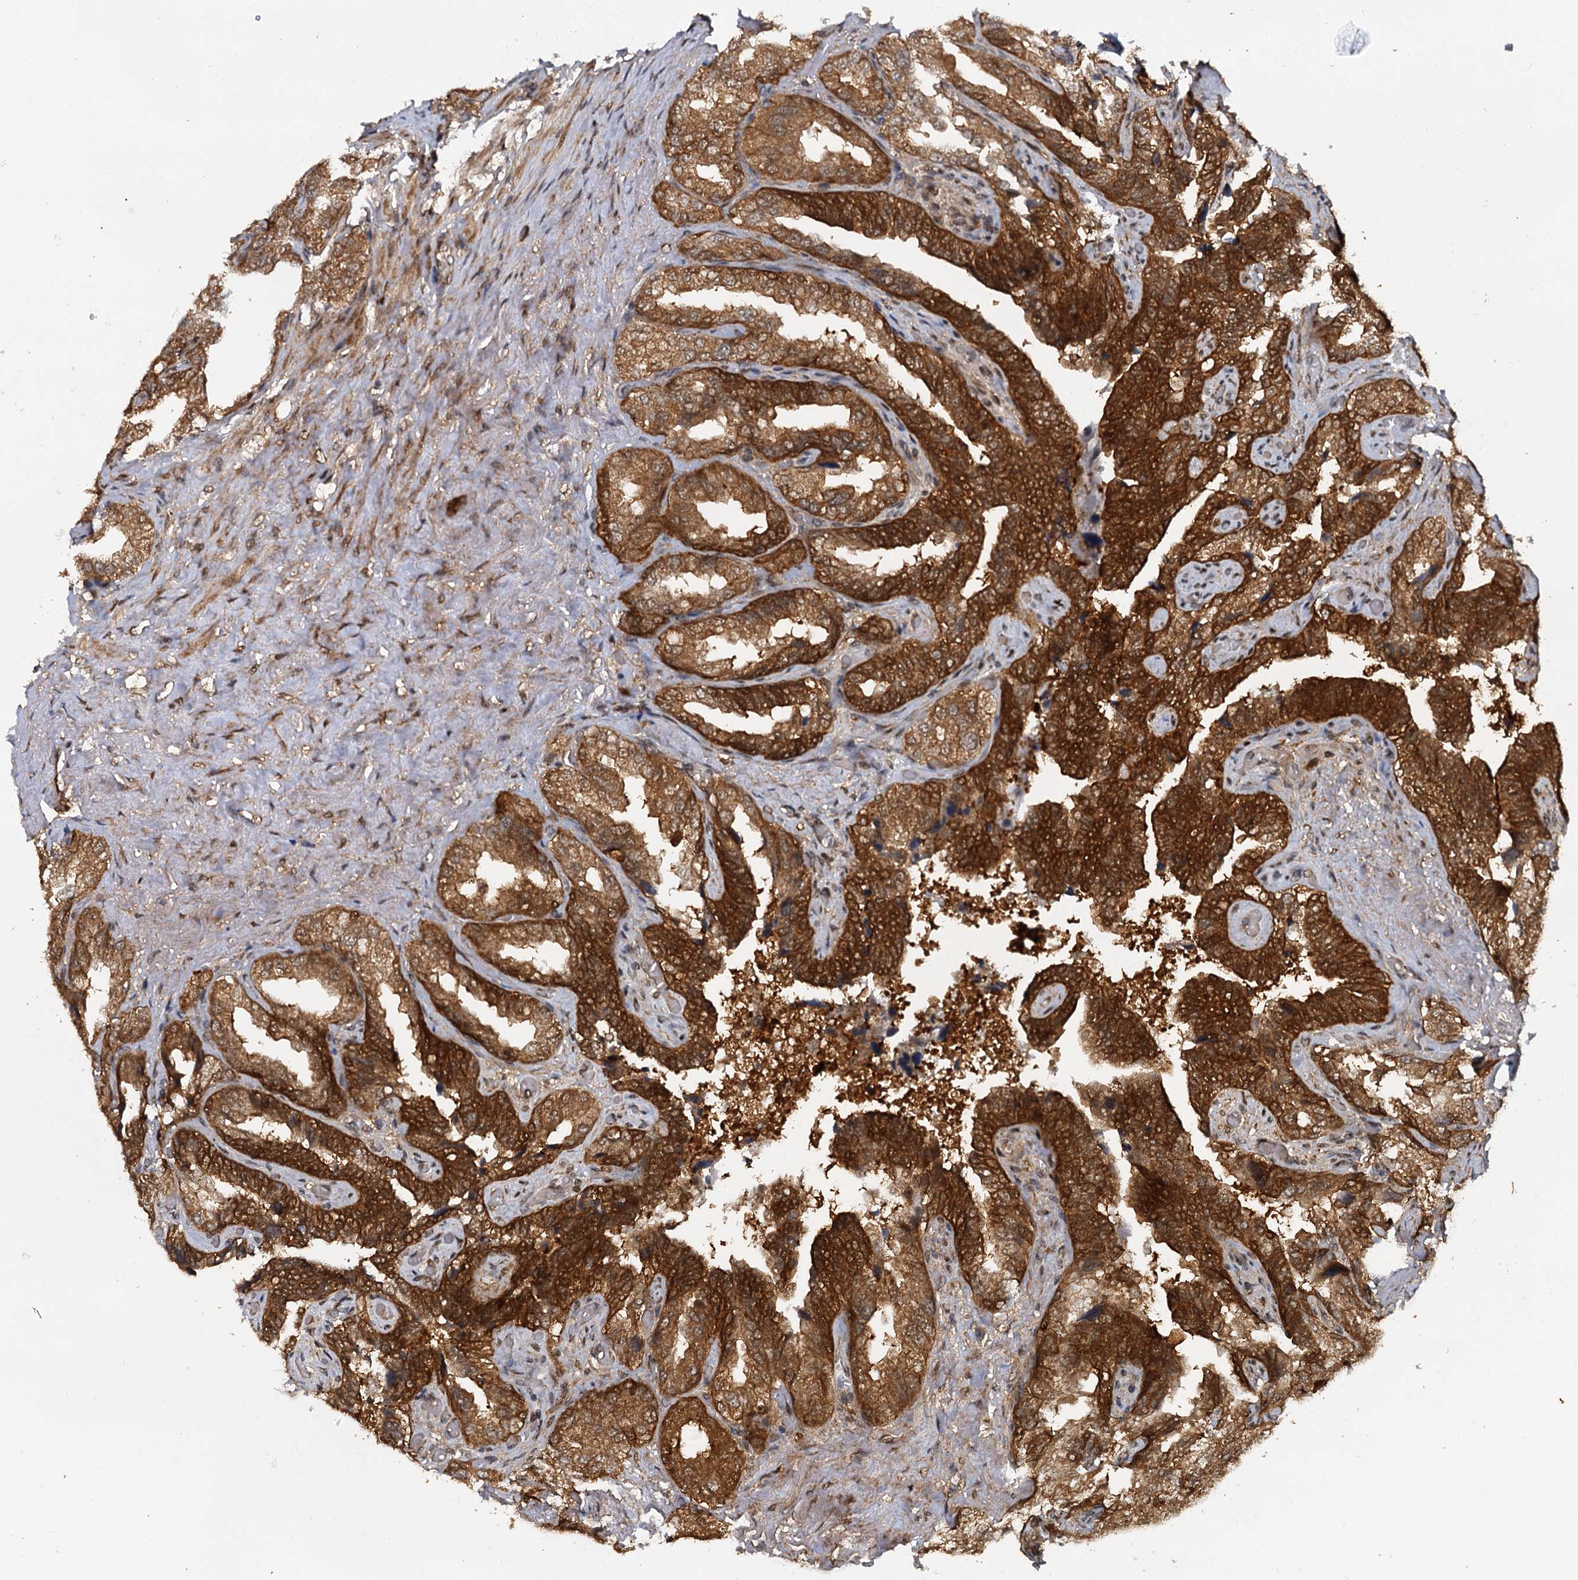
{"staining": {"intensity": "strong", "quantity": ">75%", "location": "cytoplasmic/membranous"}, "tissue": "seminal vesicle", "cell_type": "Glandular cells", "image_type": "normal", "snomed": [{"axis": "morphology", "description": "Normal tissue, NOS"}, {"axis": "topography", "description": "Seminal veicle"}, {"axis": "topography", "description": "Peripheral nerve tissue"}], "caption": "Human seminal vesicle stained with a brown dye reveals strong cytoplasmic/membranous positive positivity in about >75% of glandular cells.", "gene": "STUB1", "patient": {"sex": "male", "age": 63}}